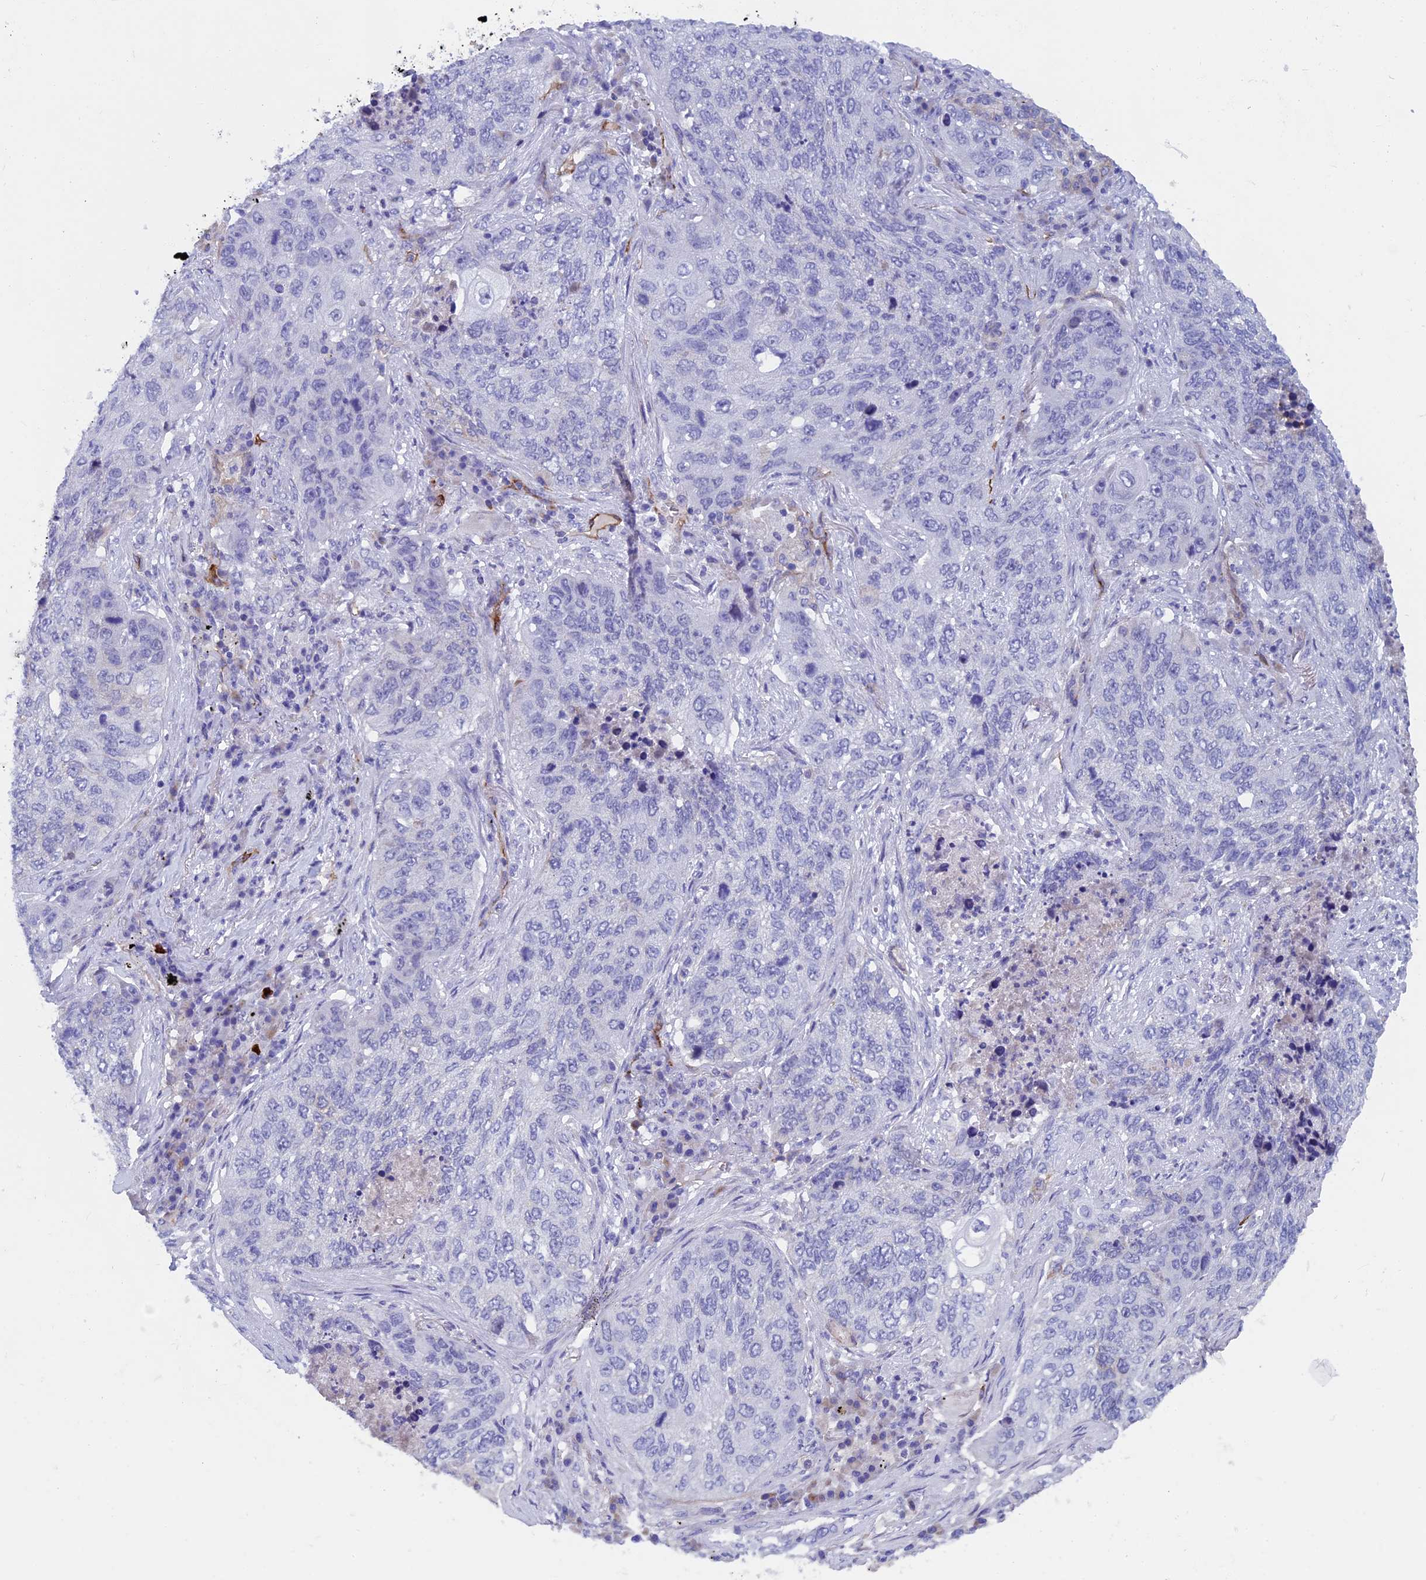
{"staining": {"intensity": "negative", "quantity": "none", "location": "none"}, "tissue": "lung cancer", "cell_type": "Tumor cells", "image_type": "cancer", "snomed": [{"axis": "morphology", "description": "Squamous cell carcinoma, NOS"}, {"axis": "topography", "description": "Lung"}], "caption": "This micrograph is of lung cancer stained with IHC to label a protein in brown with the nuclei are counter-stained blue. There is no positivity in tumor cells.", "gene": "INSYN1", "patient": {"sex": "female", "age": 63}}